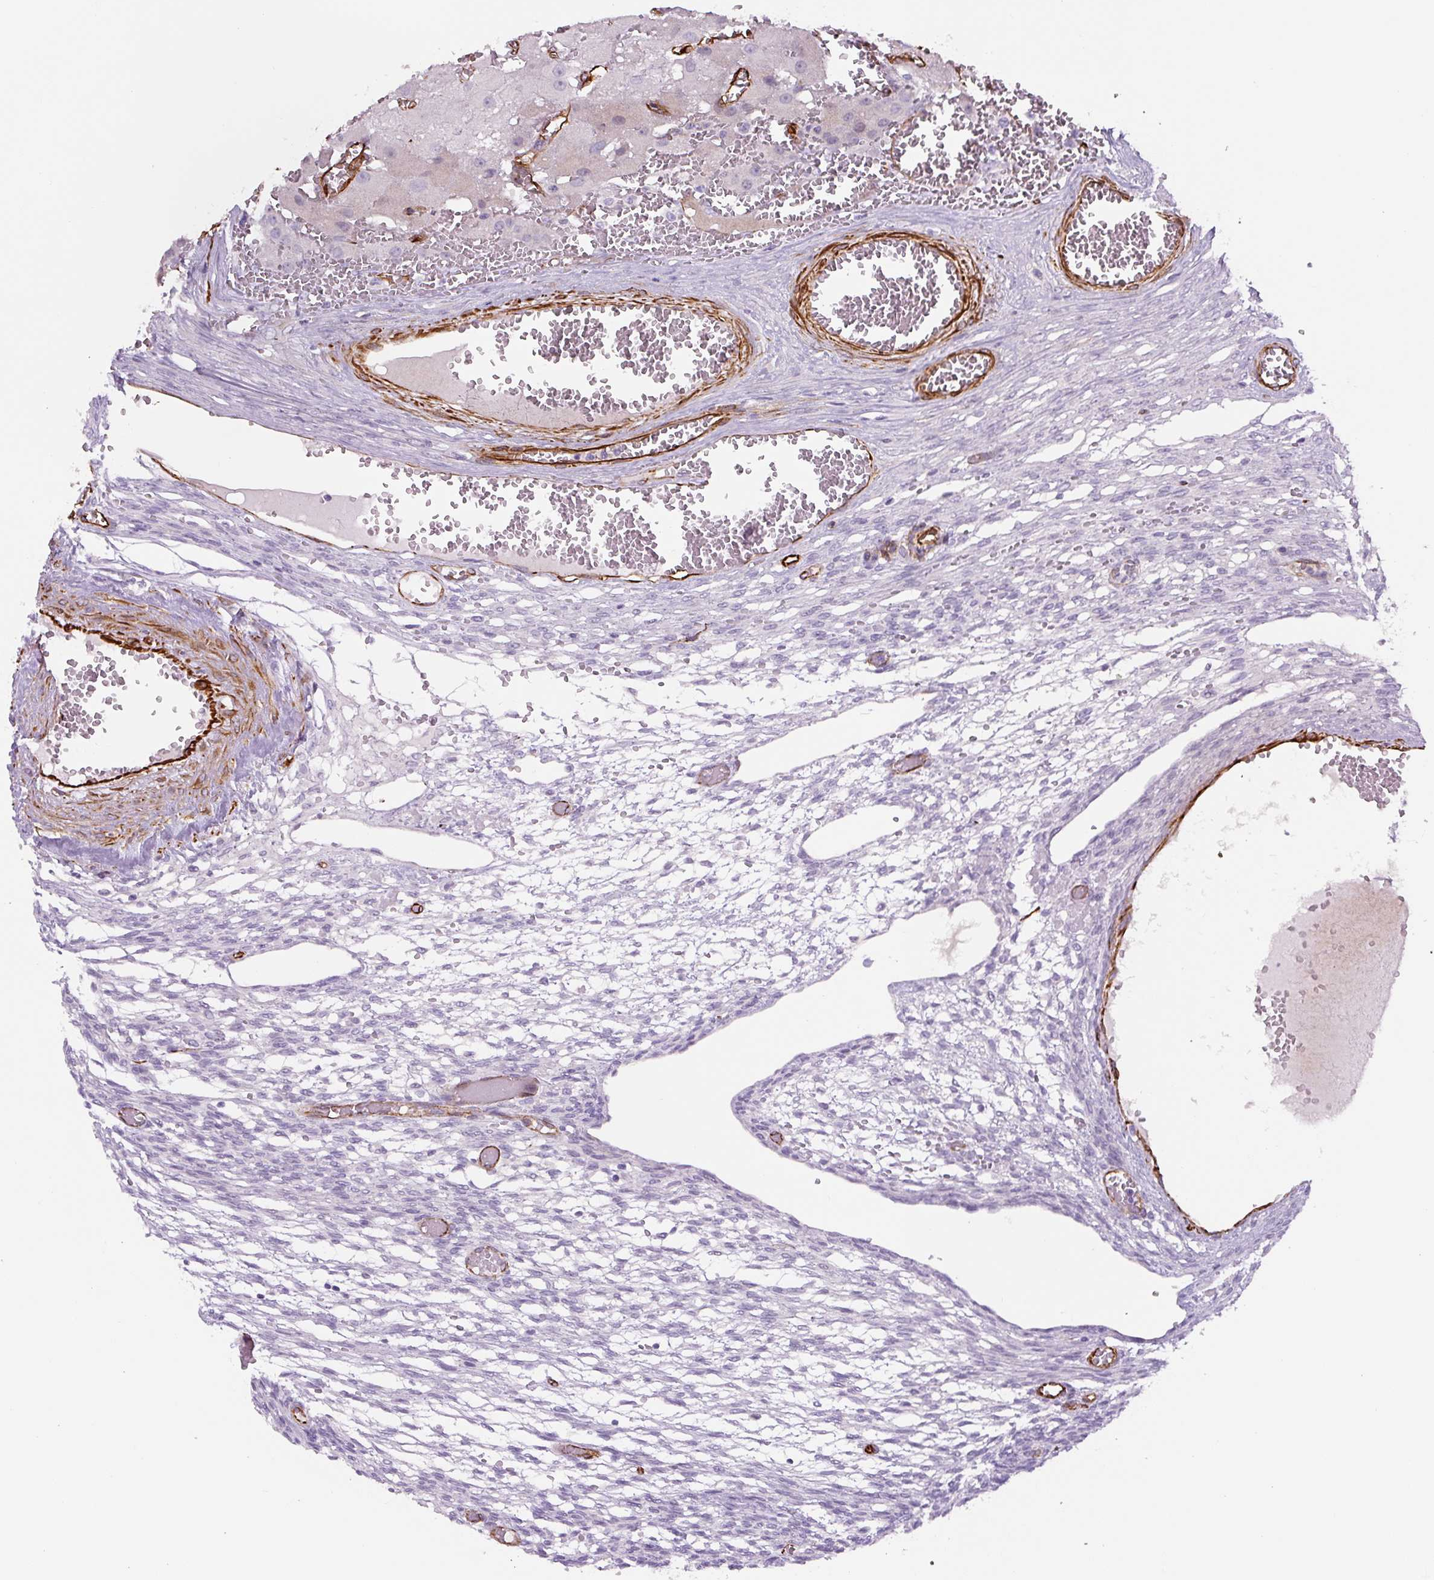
{"staining": {"intensity": "negative", "quantity": "none", "location": "none"}, "tissue": "ovary", "cell_type": "Follicle cells", "image_type": "normal", "snomed": [{"axis": "morphology", "description": "Normal tissue, NOS"}, {"axis": "topography", "description": "Ovary"}], "caption": "The immunohistochemistry histopathology image has no significant positivity in follicle cells of ovary. Nuclei are stained in blue.", "gene": "NES", "patient": {"sex": "female", "age": 67}}